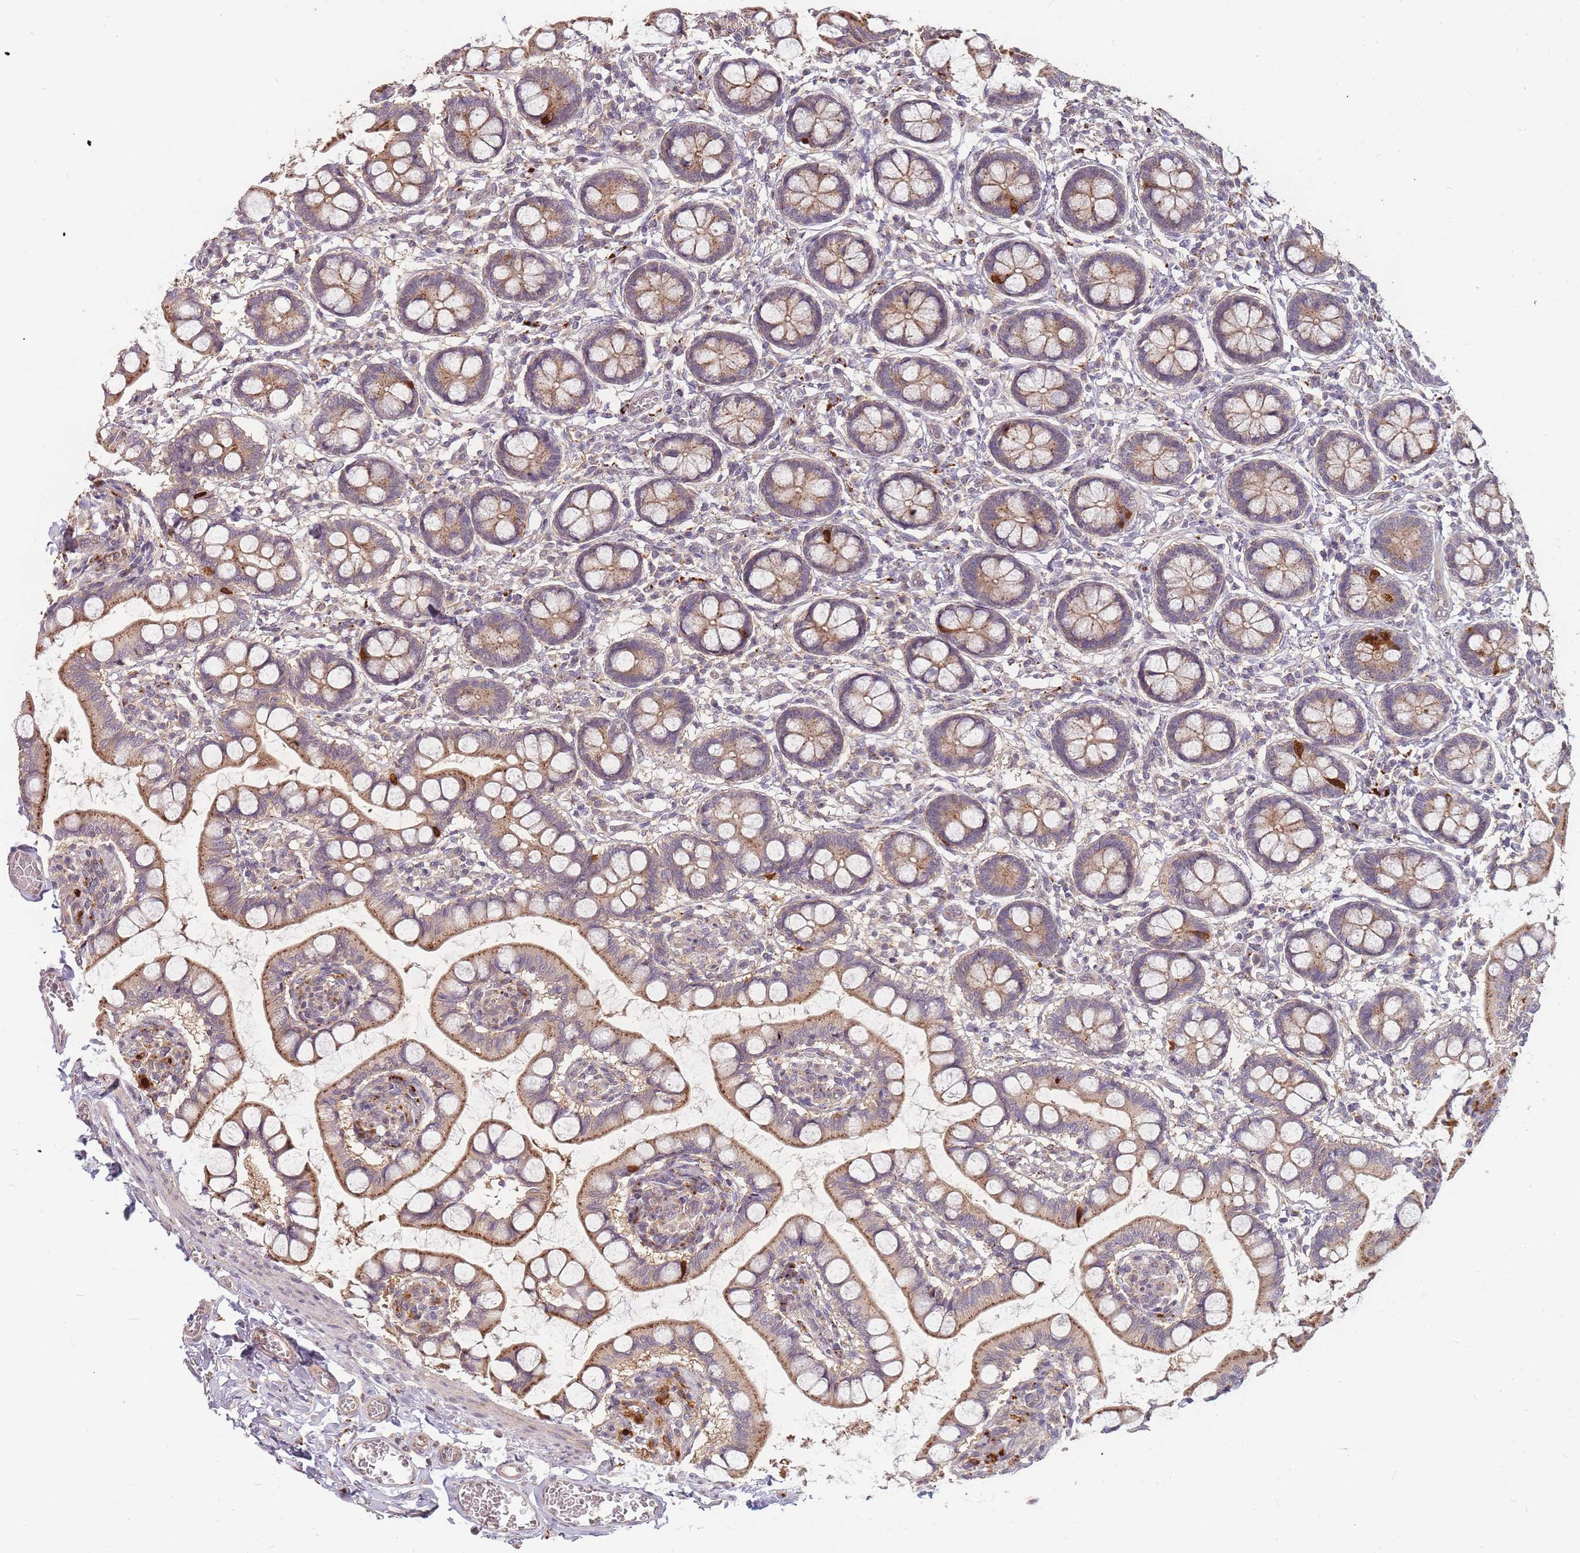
{"staining": {"intensity": "strong", "quantity": "25%-75%", "location": "cytoplasmic/membranous"}, "tissue": "small intestine", "cell_type": "Glandular cells", "image_type": "normal", "snomed": [{"axis": "morphology", "description": "Normal tissue, NOS"}, {"axis": "topography", "description": "Small intestine"}], "caption": "A brown stain shows strong cytoplasmic/membranous positivity of a protein in glandular cells of normal small intestine. (Stains: DAB (3,3'-diaminobenzidine) in brown, nuclei in blue, Microscopy: brightfield microscopy at high magnification).", "gene": "ATG5", "patient": {"sex": "male", "age": 52}}